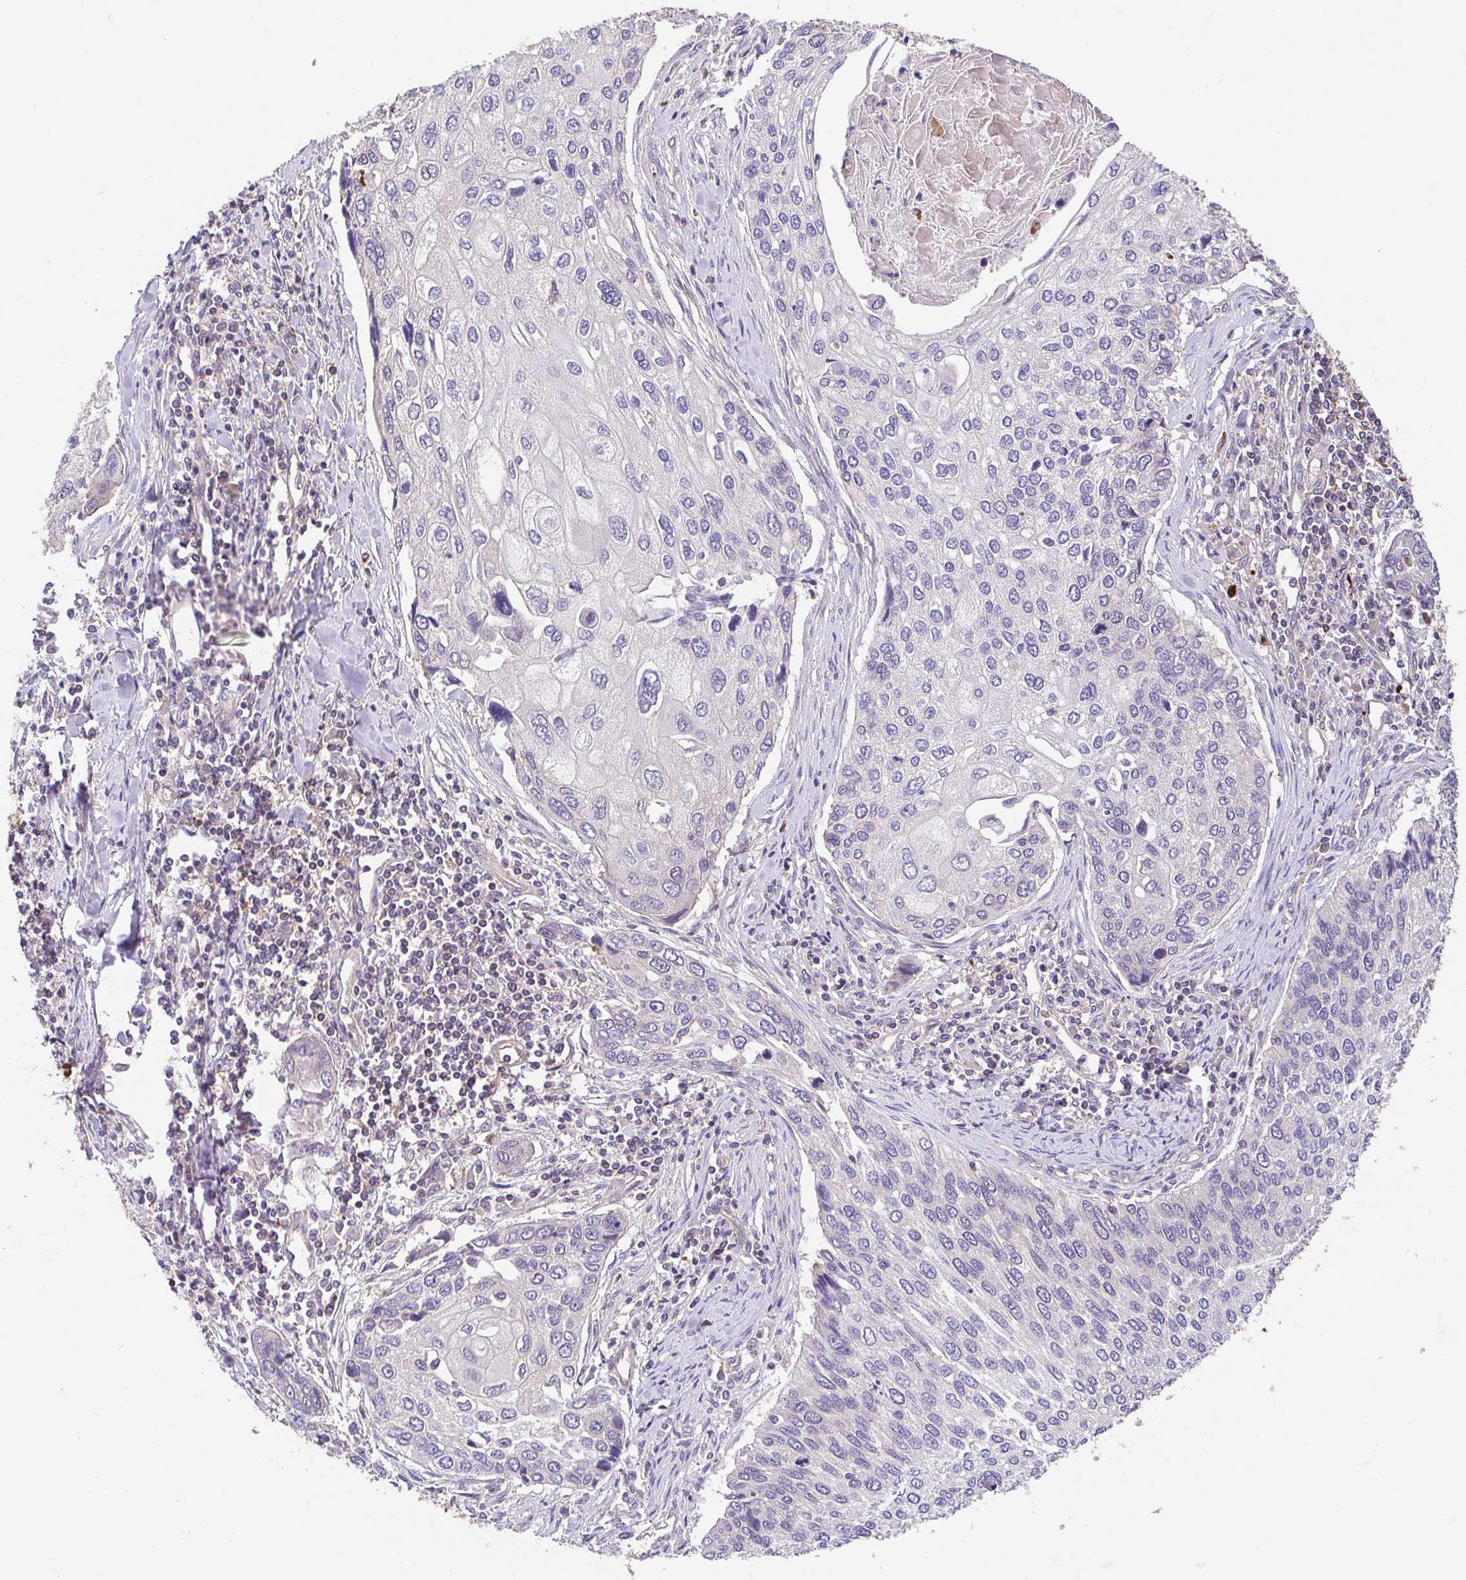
{"staining": {"intensity": "negative", "quantity": "none", "location": "none"}, "tissue": "lung cancer", "cell_type": "Tumor cells", "image_type": "cancer", "snomed": [{"axis": "morphology", "description": "Squamous cell carcinoma, NOS"}, {"axis": "morphology", "description": "Squamous cell carcinoma, metastatic, NOS"}, {"axis": "topography", "description": "Lung"}], "caption": "Immunohistochemical staining of lung metastatic squamous cell carcinoma reveals no significant expression in tumor cells.", "gene": "IDE", "patient": {"sex": "male", "age": 63}}